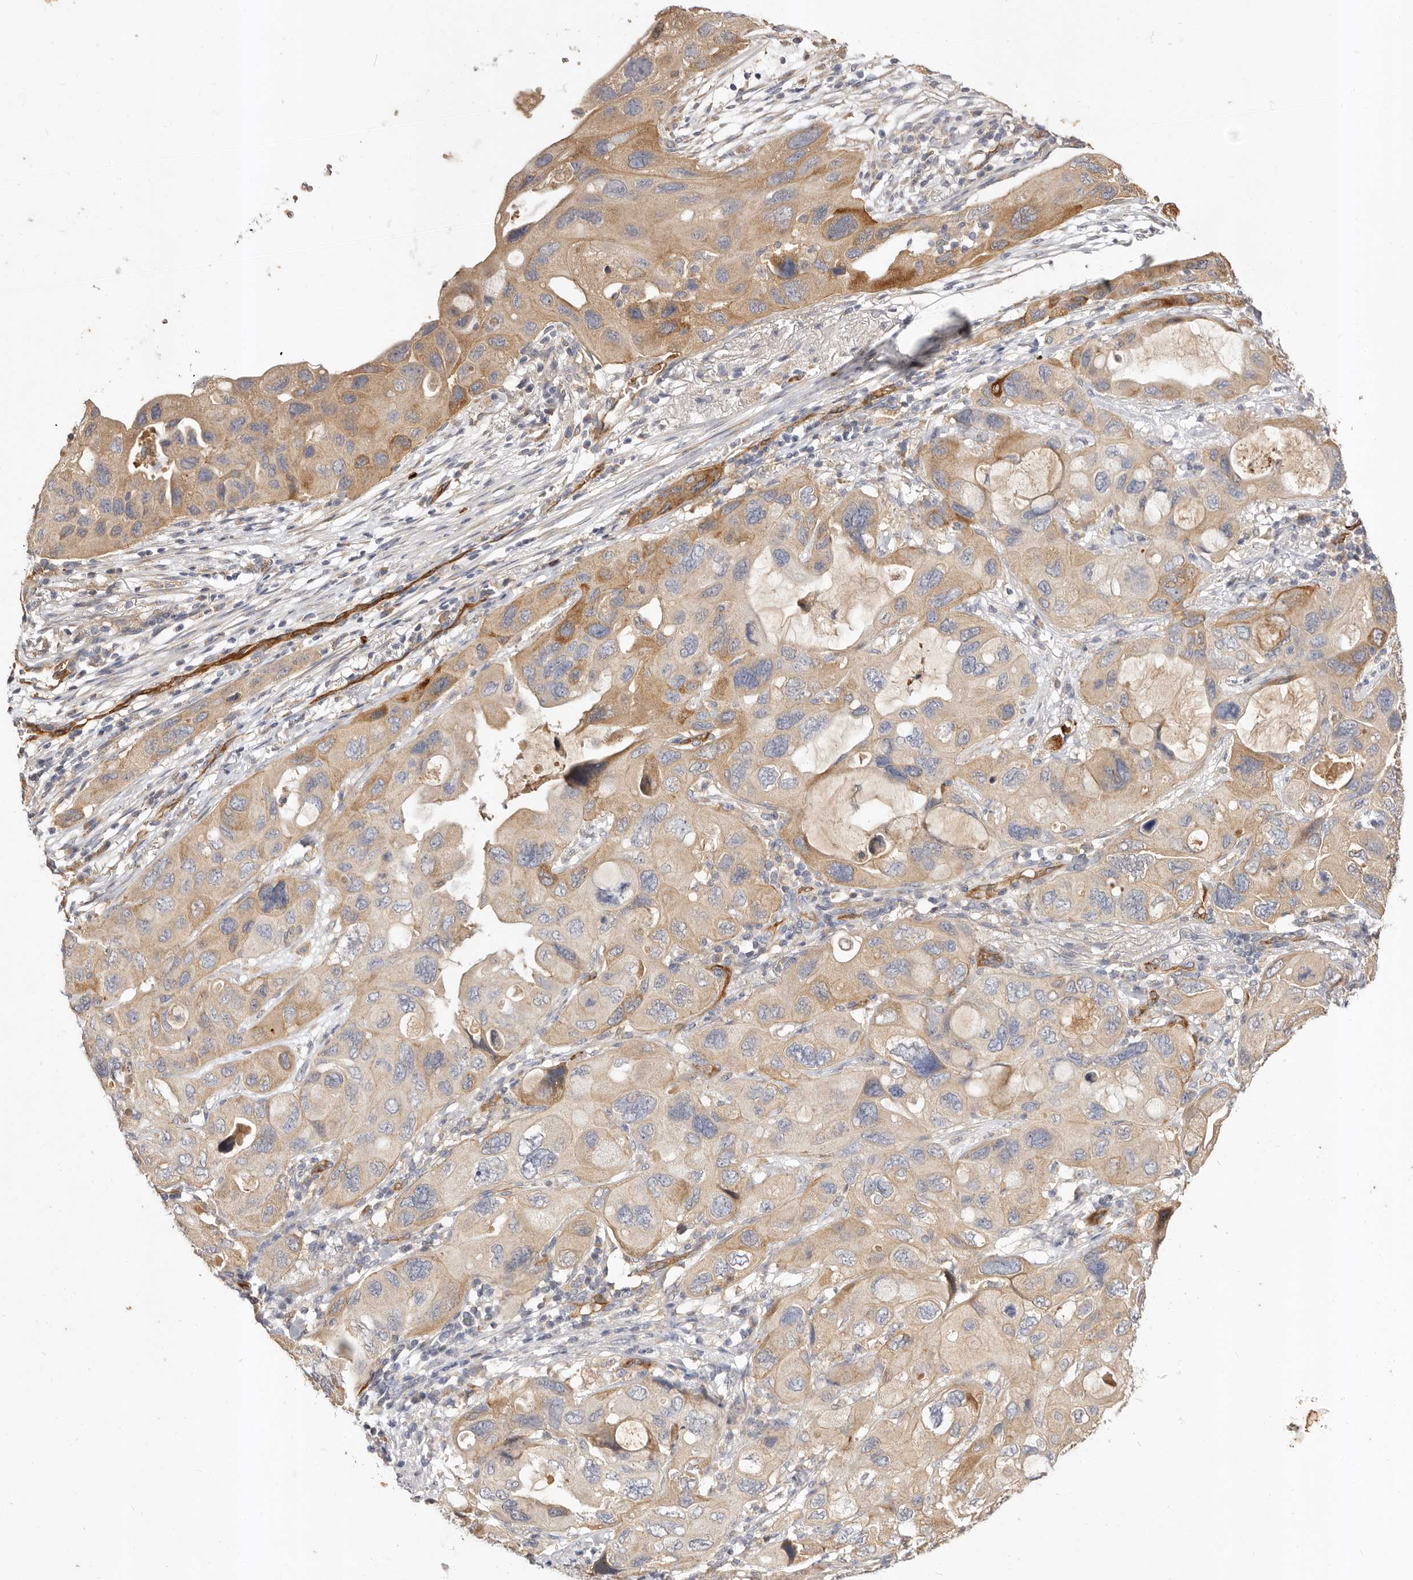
{"staining": {"intensity": "moderate", "quantity": "25%-75%", "location": "cytoplasmic/membranous"}, "tissue": "lung cancer", "cell_type": "Tumor cells", "image_type": "cancer", "snomed": [{"axis": "morphology", "description": "Squamous cell carcinoma, NOS"}, {"axis": "topography", "description": "Lung"}], "caption": "Immunohistochemistry (IHC) photomicrograph of neoplastic tissue: lung squamous cell carcinoma stained using IHC demonstrates medium levels of moderate protein expression localized specifically in the cytoplasmic/membranous of tumor cells, appearing as a cytoplasmic/membranous brown color.", "gene": "ADAMTS9", "patient": {"sex": "female", "age": 73}}